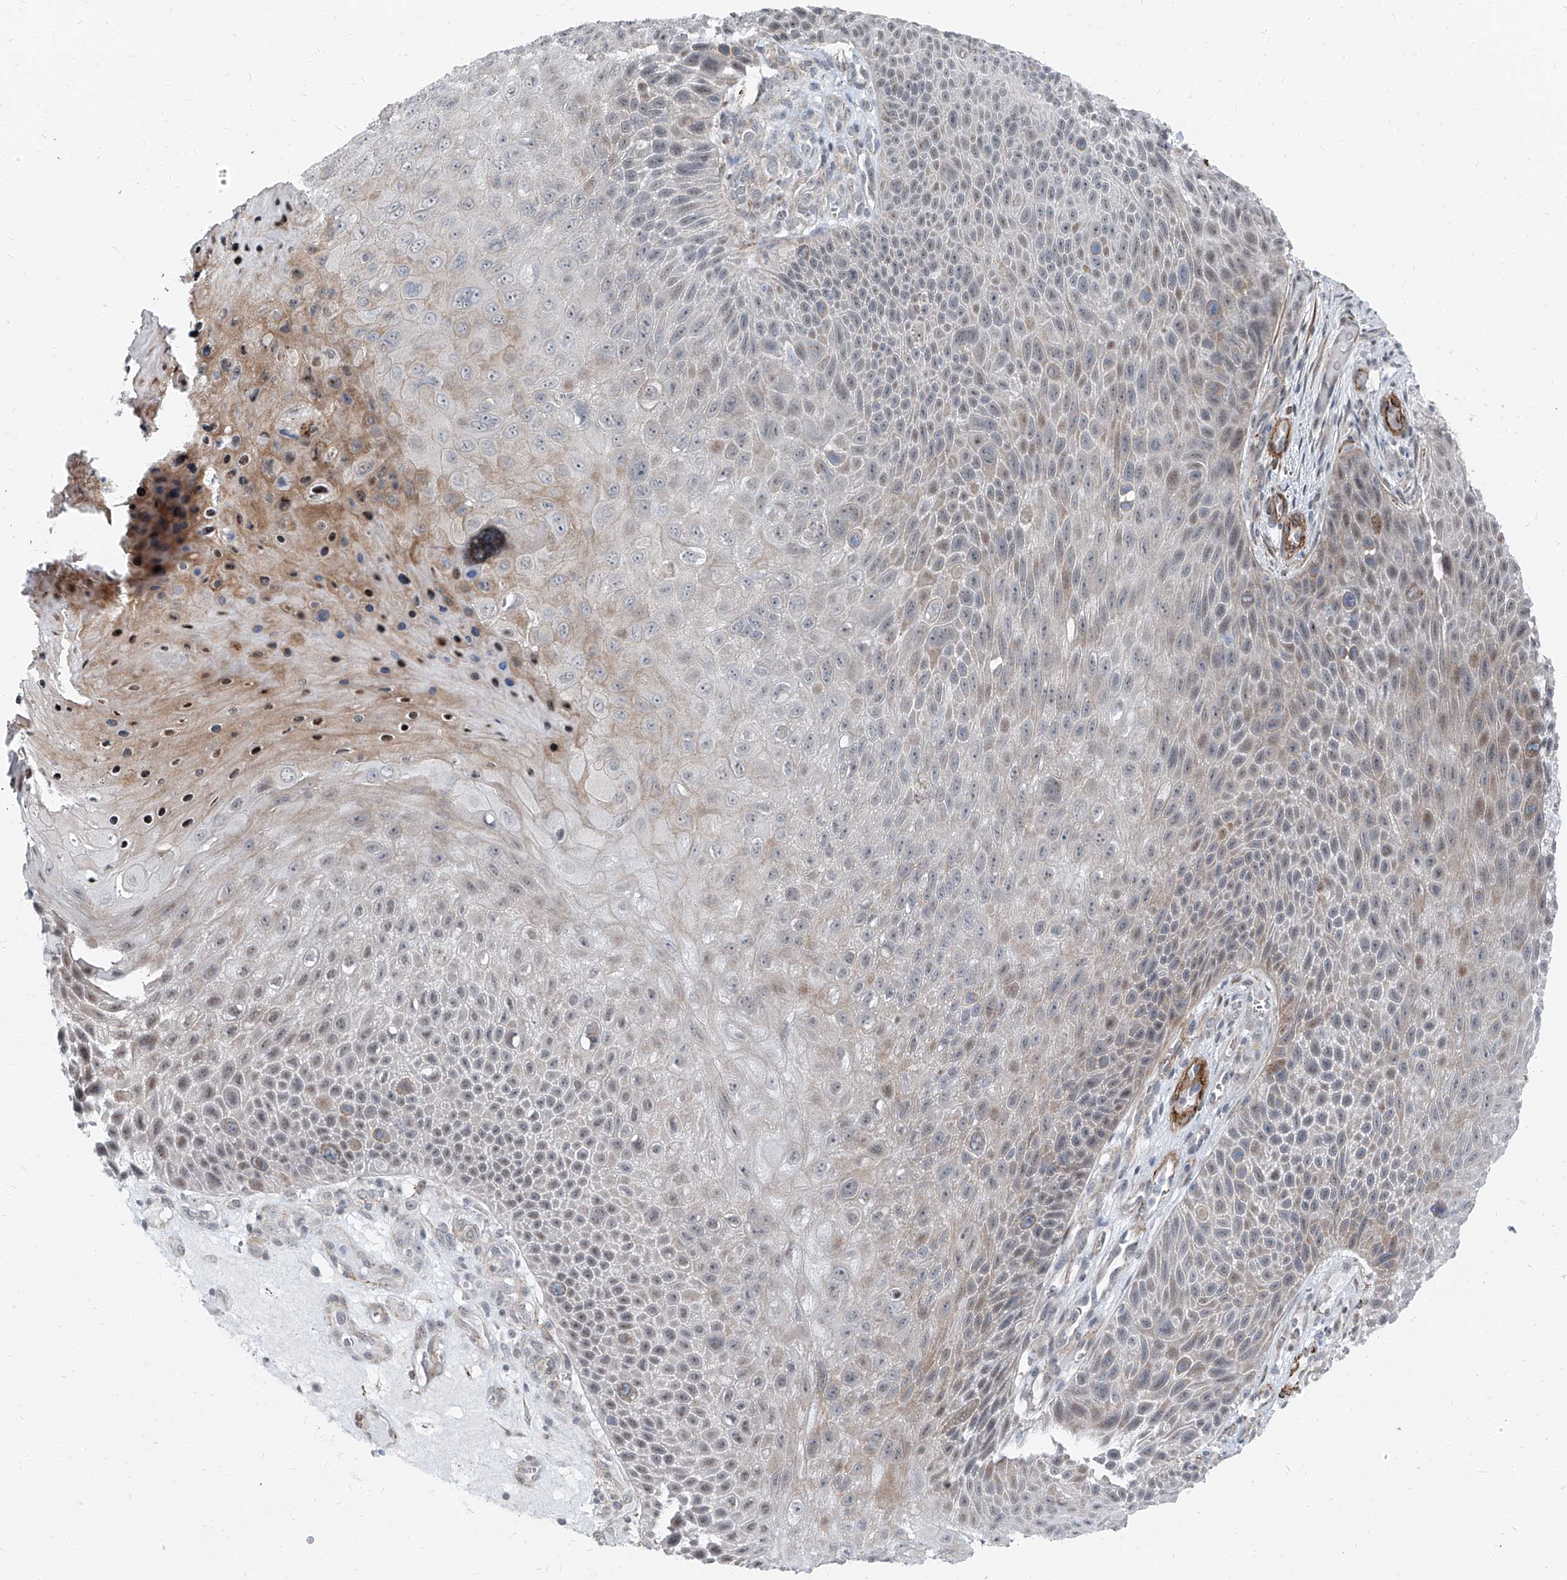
{"staining": {"intensity": "weak", "quantity": "<25%", "location": "cytoplasmic/membranous,nuclear"}, "tissue": "skin cancer", "cell_type": "Tumor cells", "image_type": "cancer", "snomed": [{"axis": "morphology", "description": "Squamous cell carcinoma, NOS"}, {"axis": "topography", "description": "Skin"}], "caption": "High power microscopy micrograph of an immunohistochemistry photomicrograph of squamous cell carcinoma (skin), revealing no significant positivity in tumor cells.", "gene": "TXLNB", "patient": {"sex": "female", "age": 88}}